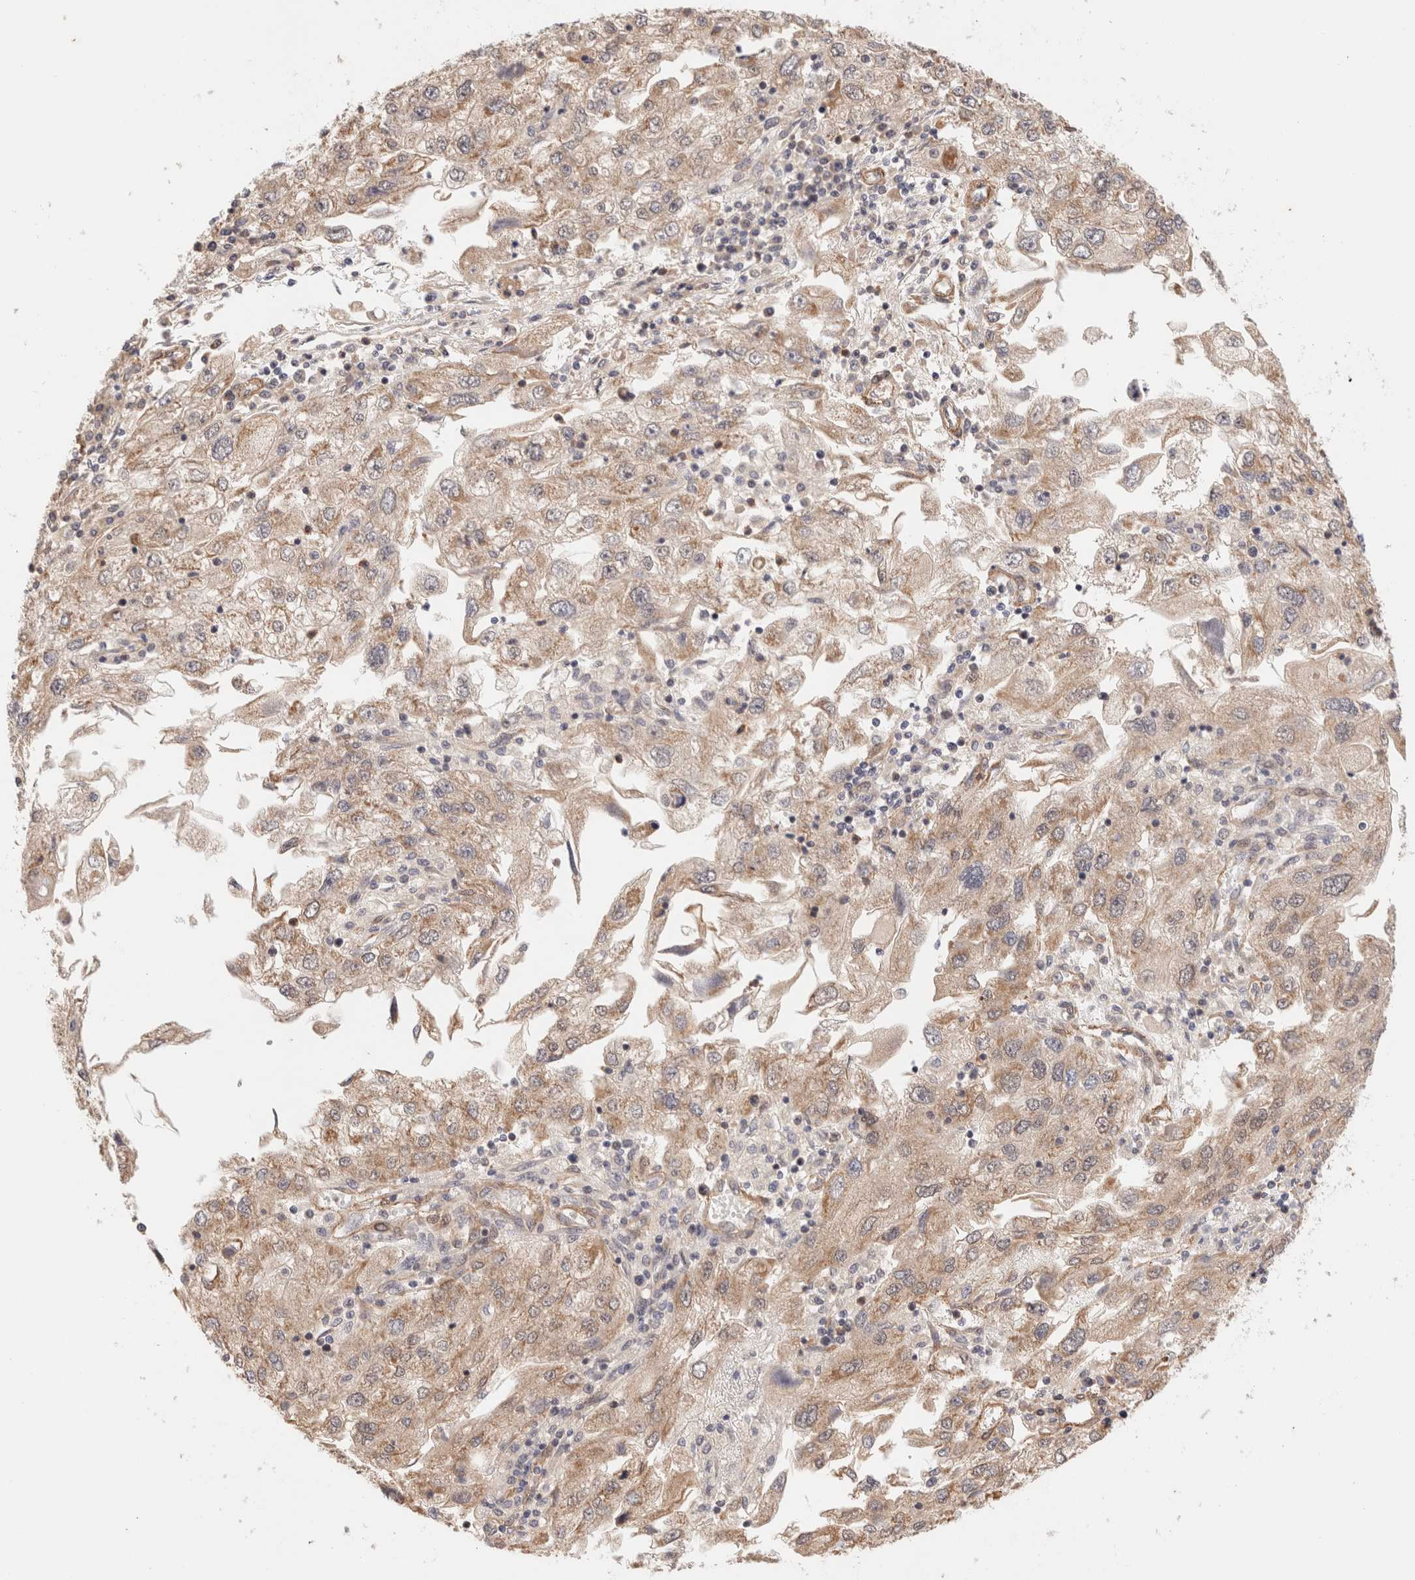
{"staining": {"intensity": "weak", "quantity": ">75%", "location": "cytoplasmic/membranous"}, "tissue": "endometrial cancer", "cell_type": "Tumor cells", "image_type": "cancer", "snomed": [{"axis": "morphology", "description": "Adenocarcinoma, NOS"}, {"axis": "topography", "description": "Endometrium"}], "caption": "About >75% of tumor cells in endometrial adenocarcinoma exhibit weak cytoplasmic/membranous protein expression as visualized by brown immunohistochemical staining.", "gene": "BRPF3", "patient": {"sex": "female", "age": 49}}